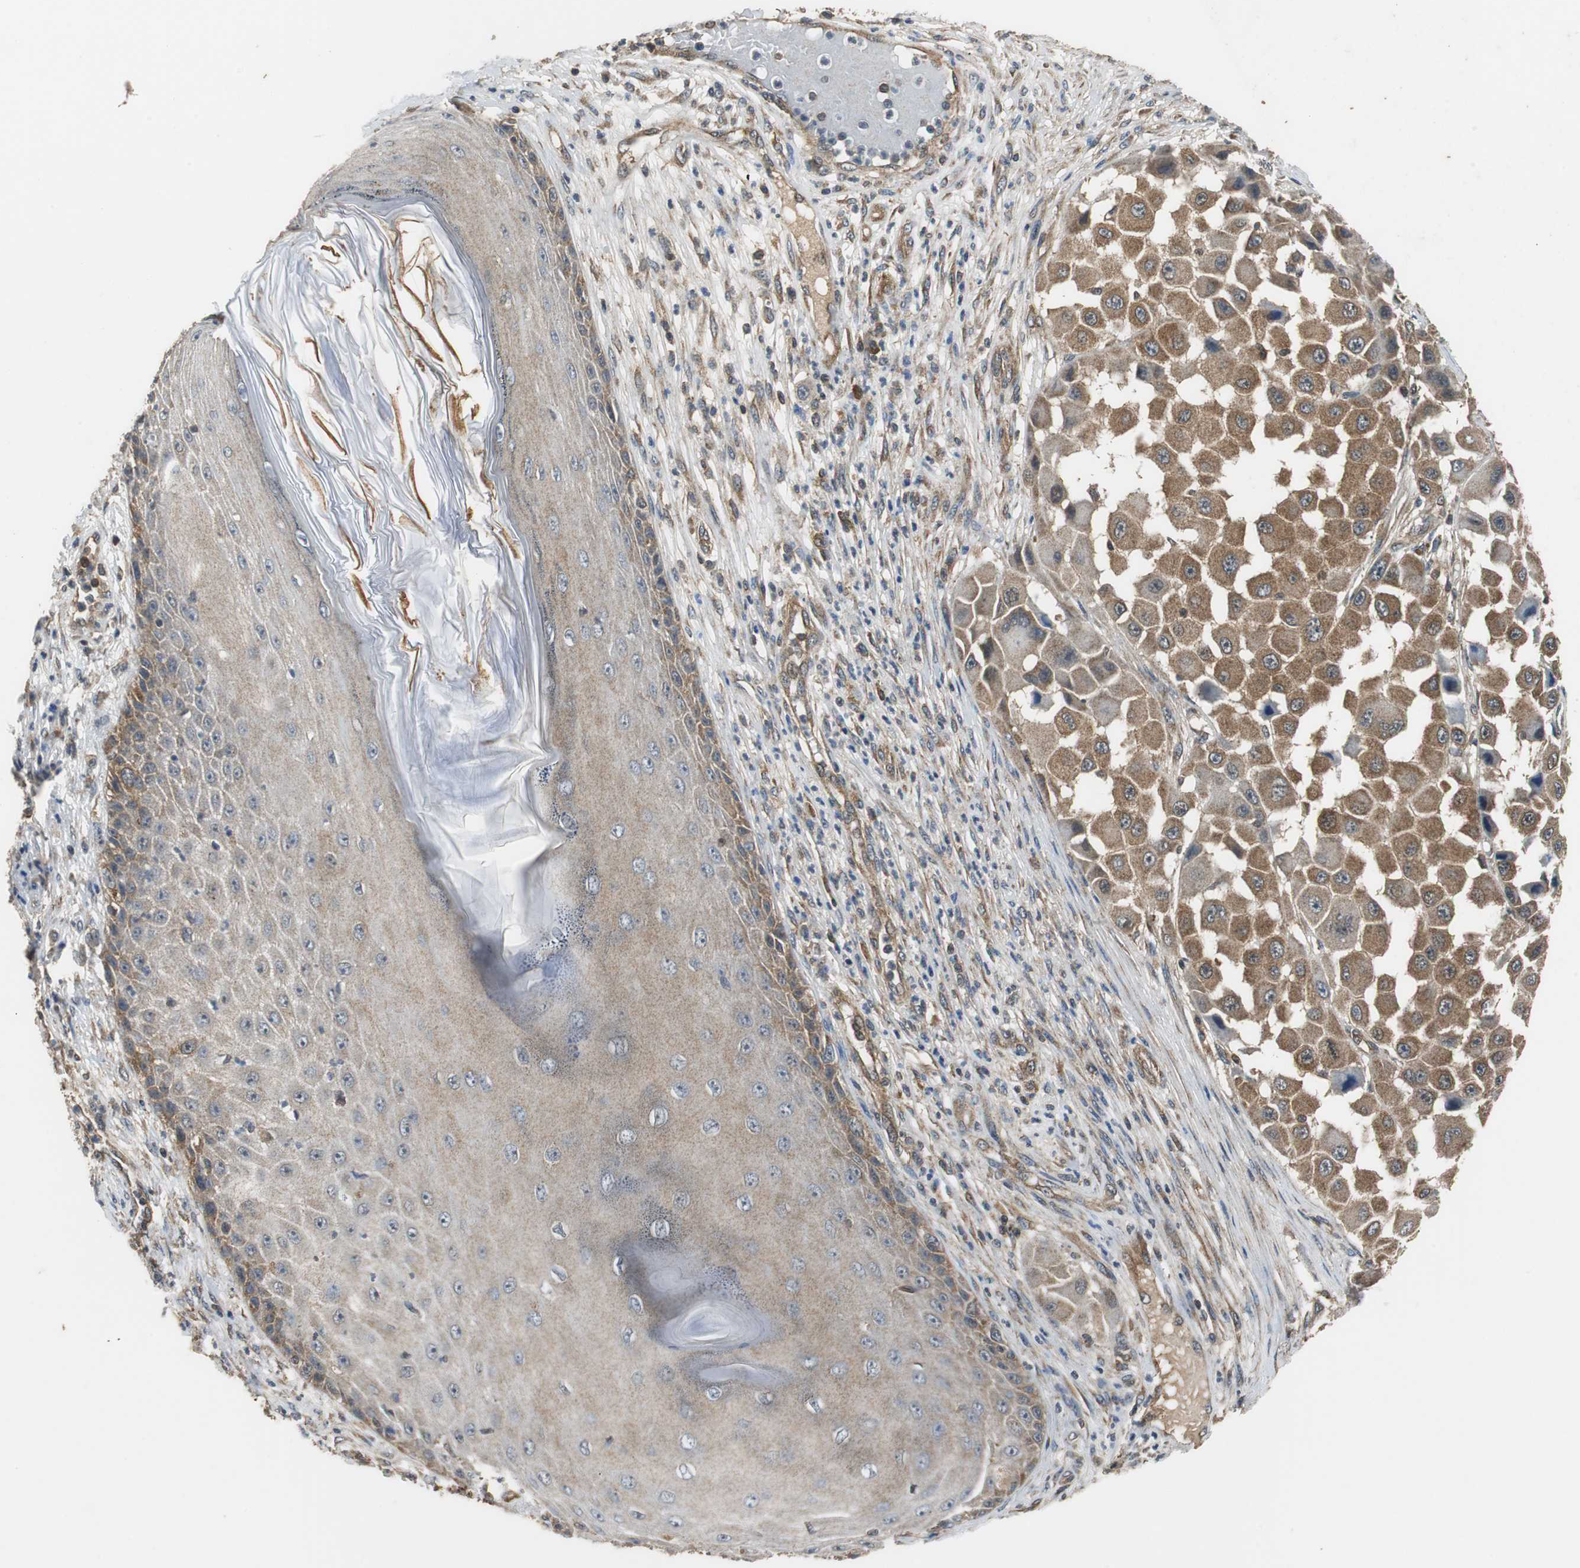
{"staining": {"intensity": "strong", "quantity": ">75%", "location": "cytoplasmic/membranous"}, "tissue": "melanoma", "cell_type": "Tumor cells", "image_type": "cancer", "snomed": [{"axis": "morphology", "description": "Malignant melanoma, NOS"}, {"axis": "topography", "description": "Skin"}], "caption": "Melanoma tissue reveals strong cytoplasmic/membranous staining in approximately >75% of tumor cells (Stains: DAB (3,3'-diaminobenzidine) in brown, nuclei in blue, Microscopy: brightfield microscopy at high magnification).", "gene": "VBP1", "patient": {"sex": "female", "age": 81}}